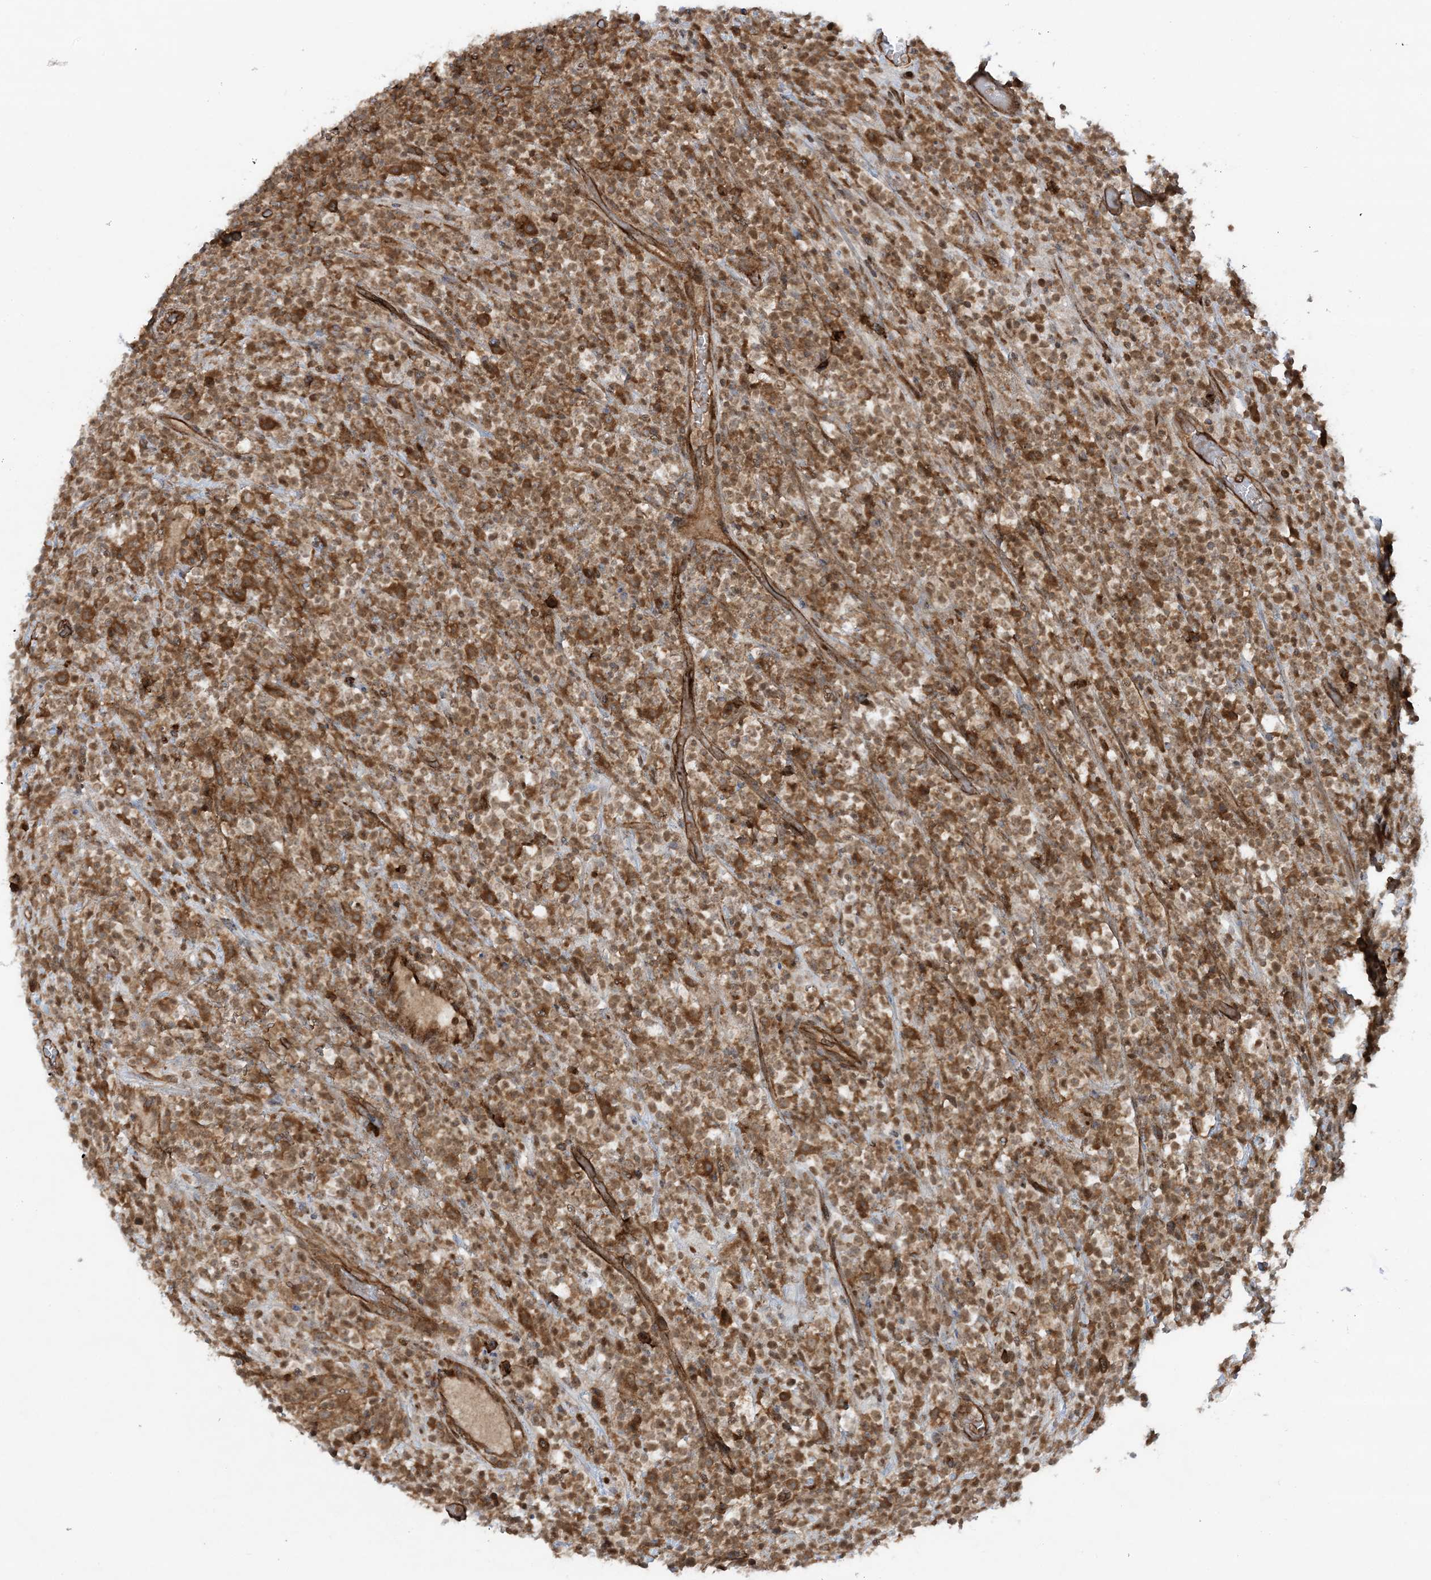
{"staining": {"intensity": "moderate", "quantity": ">75%", "location": "cytoplasmic/membranous,nuclear"}, "tissue": "lymphoma", "cell_type": "Tumor cells", "image_type": "cancer", "snomed": [{"axis": "morphology", "description": "Malignant lymphoma, non-Hodgkin's type, High grade"}, {"axis": "topography", "description": "Colon"}], "caption": "Immunohistochemistry (IHC) staining of malignant lymphoma, non-Hodgkin's type (high-grade), which shows medium levels of moderate cytoplasmic/membranous and nuclear positivity in about >75% of tumor cells indicating moderate cytoplasmic/membranous and nuclear protein expression. The staining was performed using DAB (3,3'-diaminobenzidine) (brown) for protein detection and nuclei were counterstained in hematoxylin (blue).", "gene": "STAM2", "patient": {"sex": "female", "age": 53}}